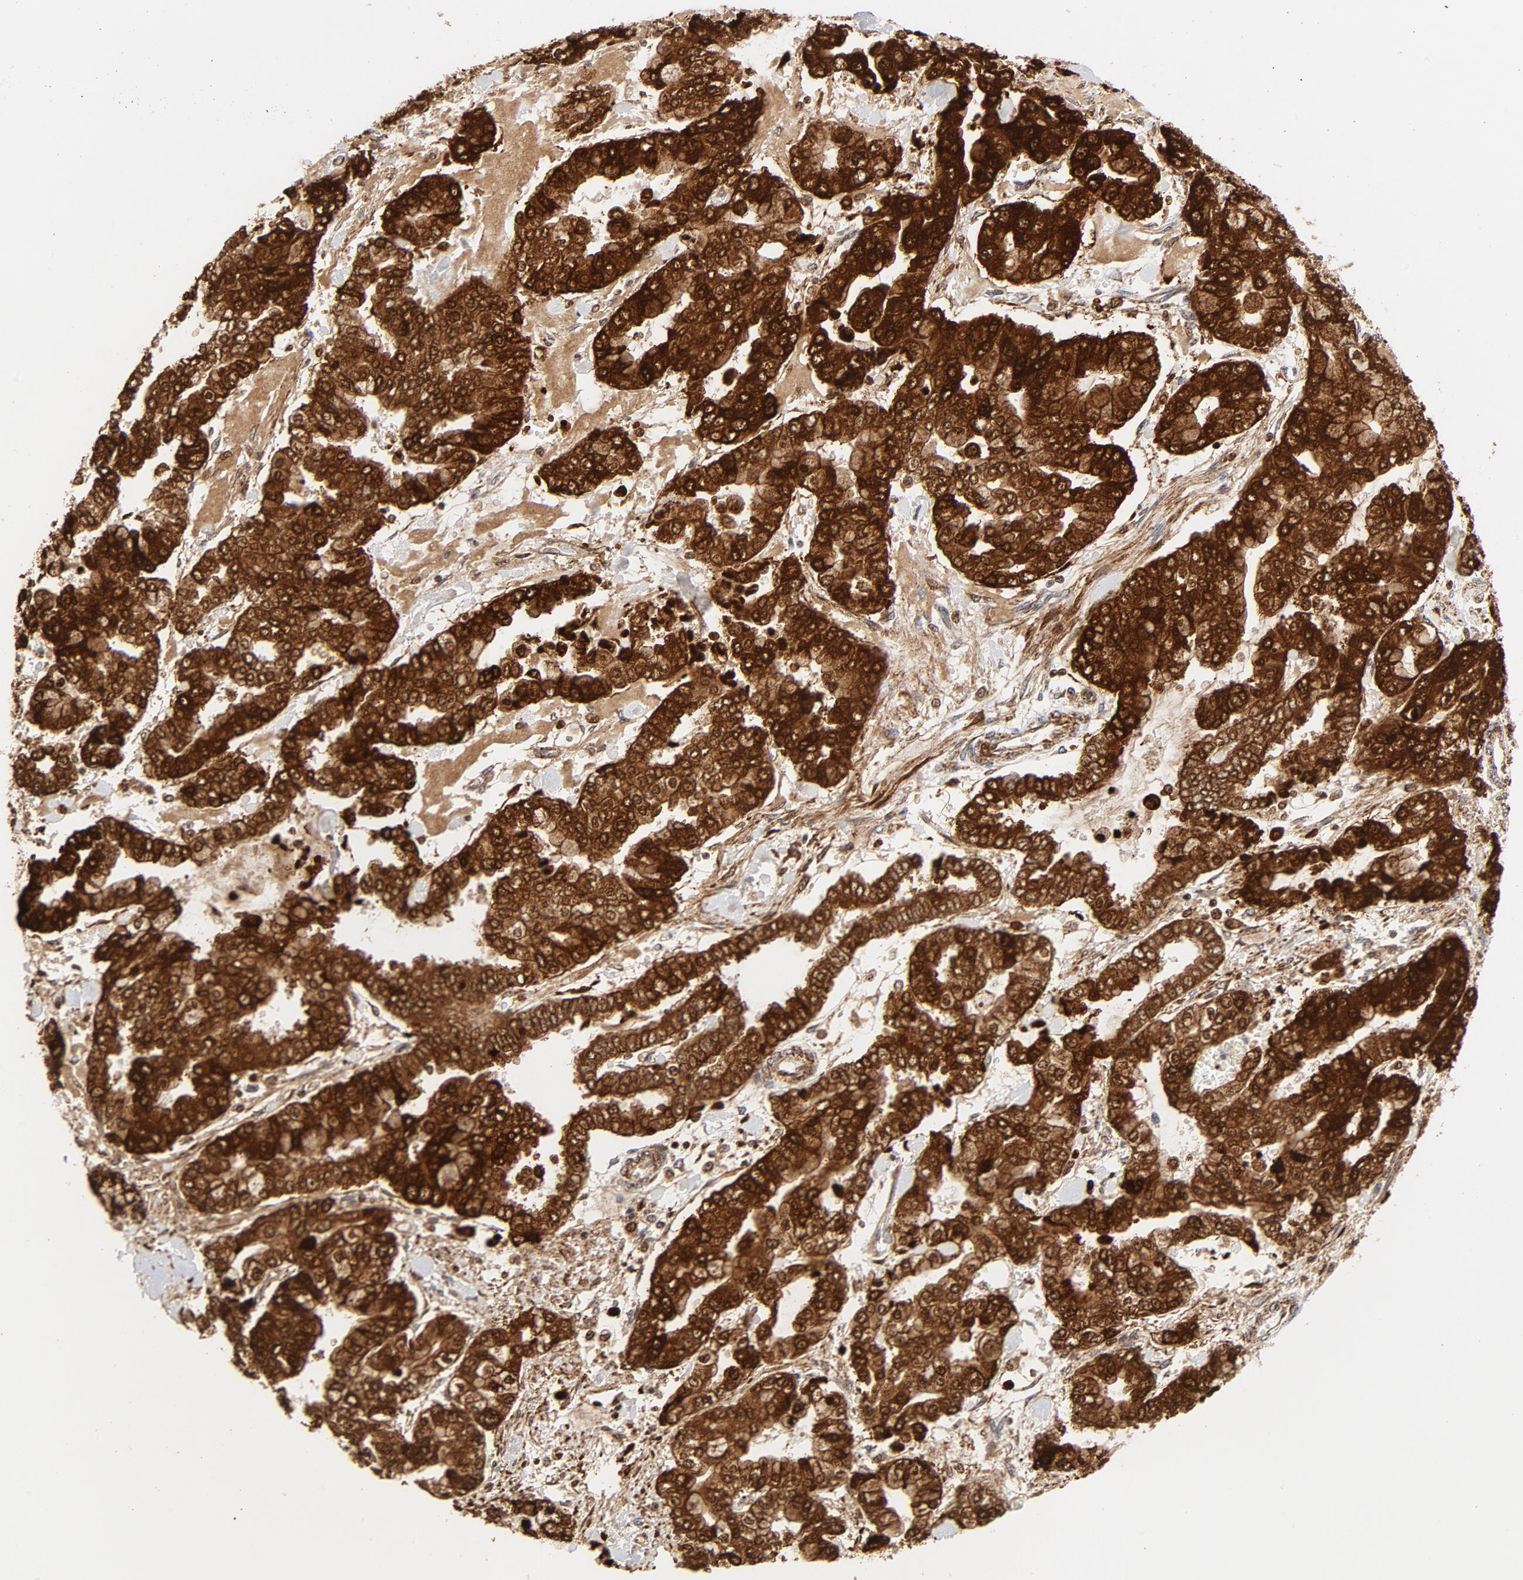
{"staining": {"intensity": "strong", "quantity": ">75%", "location": "cytoplasmic/membranous,nuclear"}, "tissue": "stomach cancer", "cell_type": "Tumor cells", "image_type": "cancer", "snomed": [{"axis": "morphology", "description": "Normal tissue, NOS"}, {"axis": "morphology", "description": "Adenocarcinoma, NOS"}, {"axis": "topography", "description": "Stomach, upper"}, {"axis": "topography", "description": "Stomach"}], "caption": "Stomach cancer stained for a protein shows strong cytoplasmic/membranous and nuclear positivity in tumor cells.", "gene": "CYCS", "patient": {"sex": "male", "age": 76}}